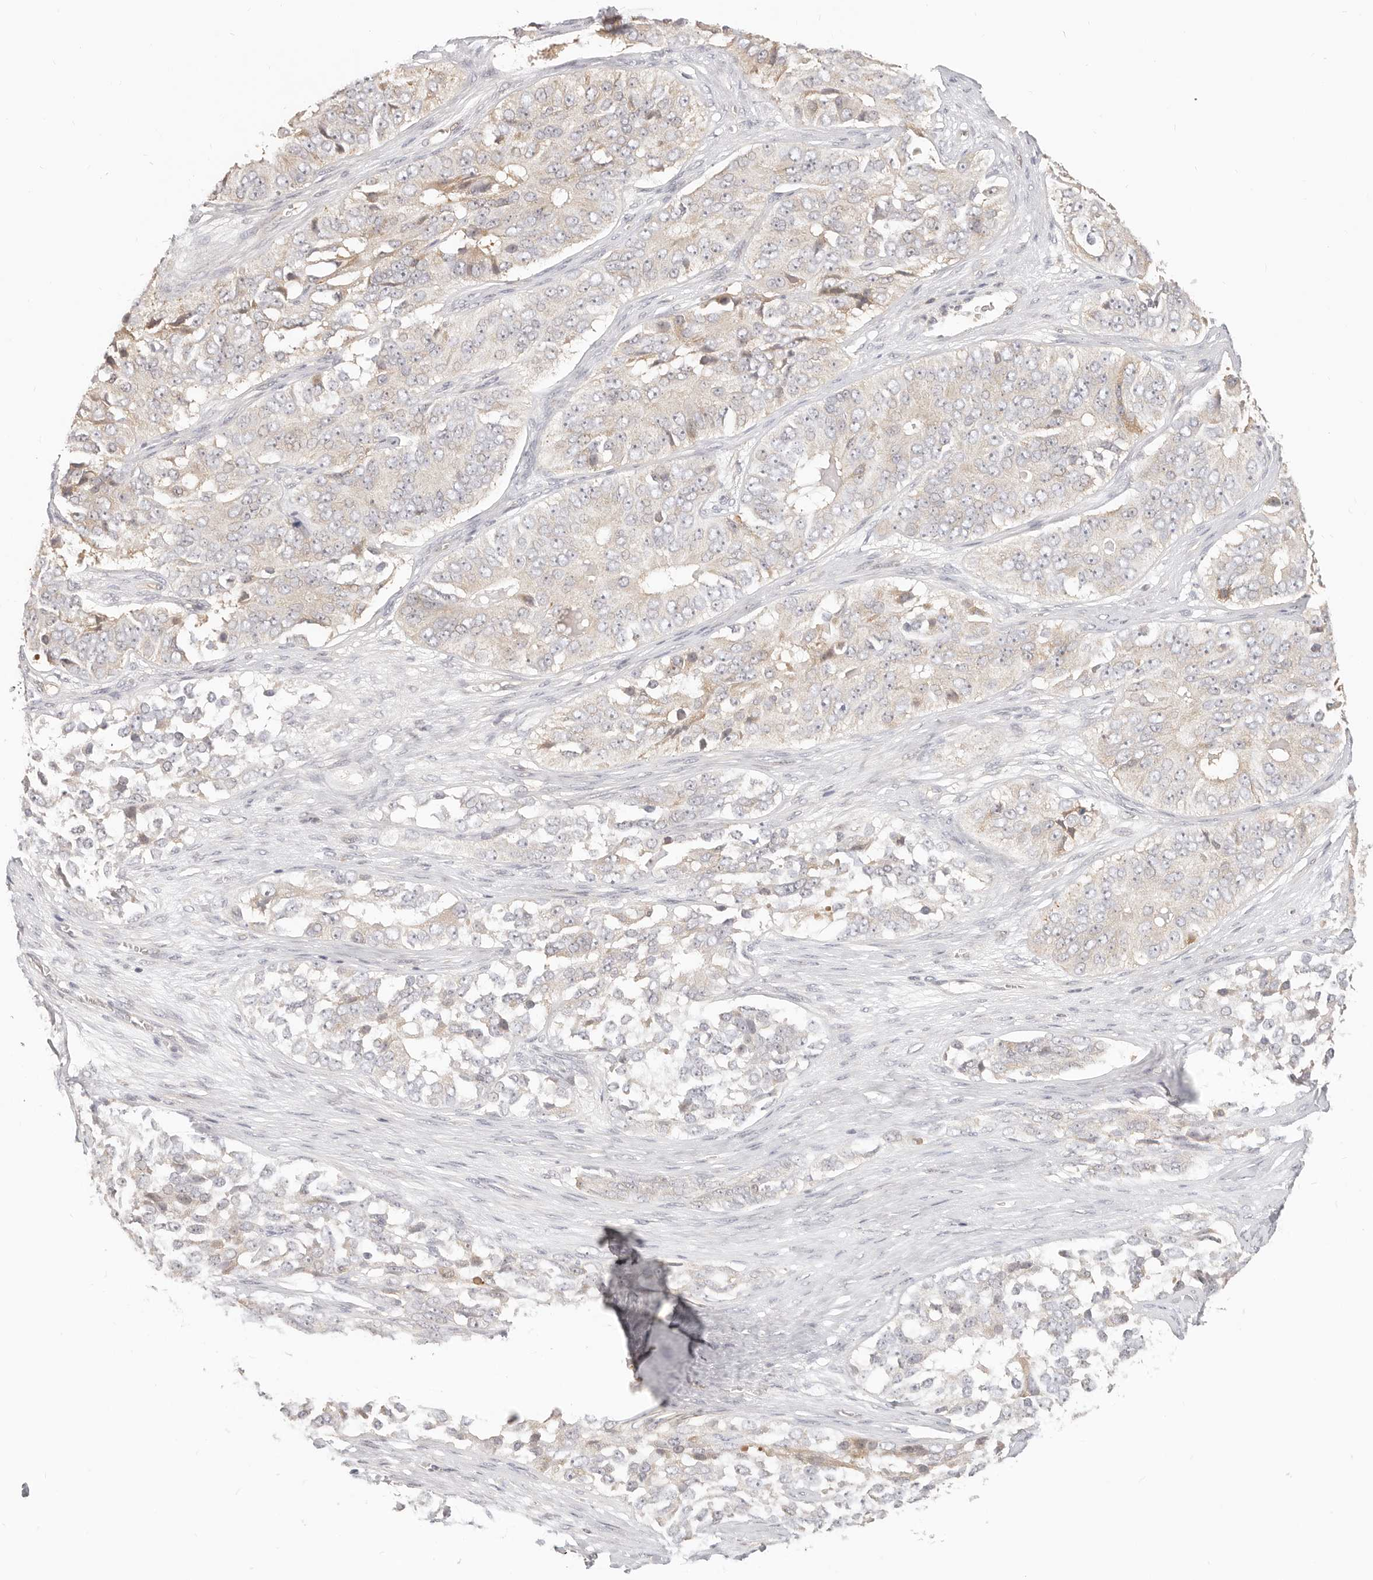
{"staining": {"intensity": "weak", "quantity": "<25%", "location": "cytoplasmic/membranous"}, "tissue": "ovarian cancer", "cell_type": "Tumor cells", "image_type": "cancer", "snomed": [{"axis": "morphology", "description": "Carcinoma, endometroid"}, {"axis": "topography", "description": "Ovary"}], "caption": "Human ovarian cancer stained for a protein using immunohistochemistry (IHC) exhibits no positivity in tumor cells.", "gene": "DTNBP1", "patient": {"sex": "female", "age": 51}}